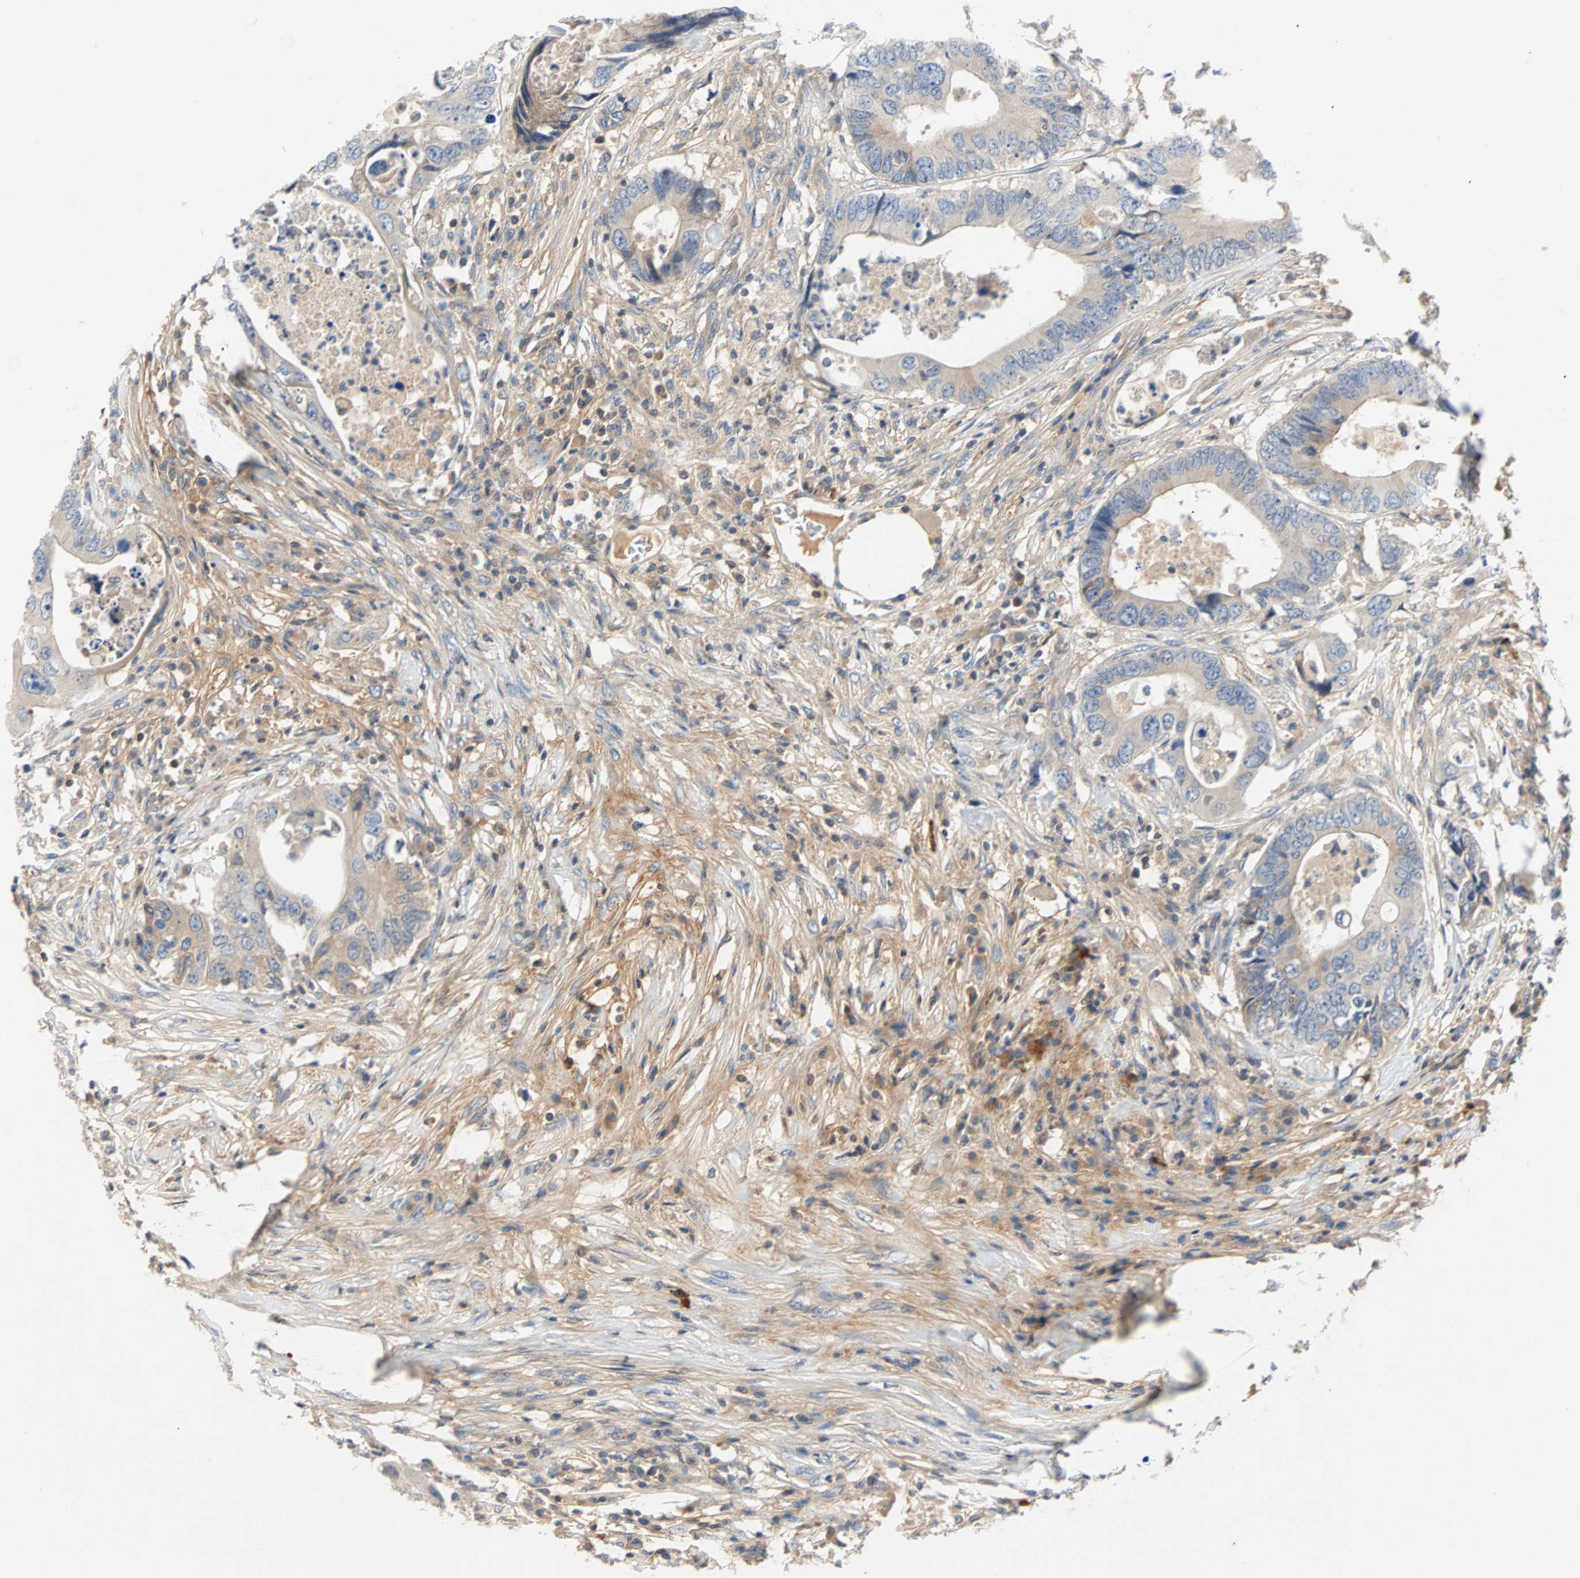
{"staining": {"intensity": "negative", "quantity": "none", "location": "none"}, "tissue": "colorectal cancer", "cell_type": "Tumor cells", "image_type": "cancer", "snomed": [{"axis": "morphology", "description": "Adenocarcinoma, NOS"}, {"axis": "topography", "description": "Colon"}], "caption": "High power microscopy histopathology image of an immunohistochemistry (IHC) micrograph of colorectal cancer (adenocarcinoma), revealing no significant staining in tumor cells.", "gene": "MAP4K1", "patient": {"sex": "male", "age": 71}}